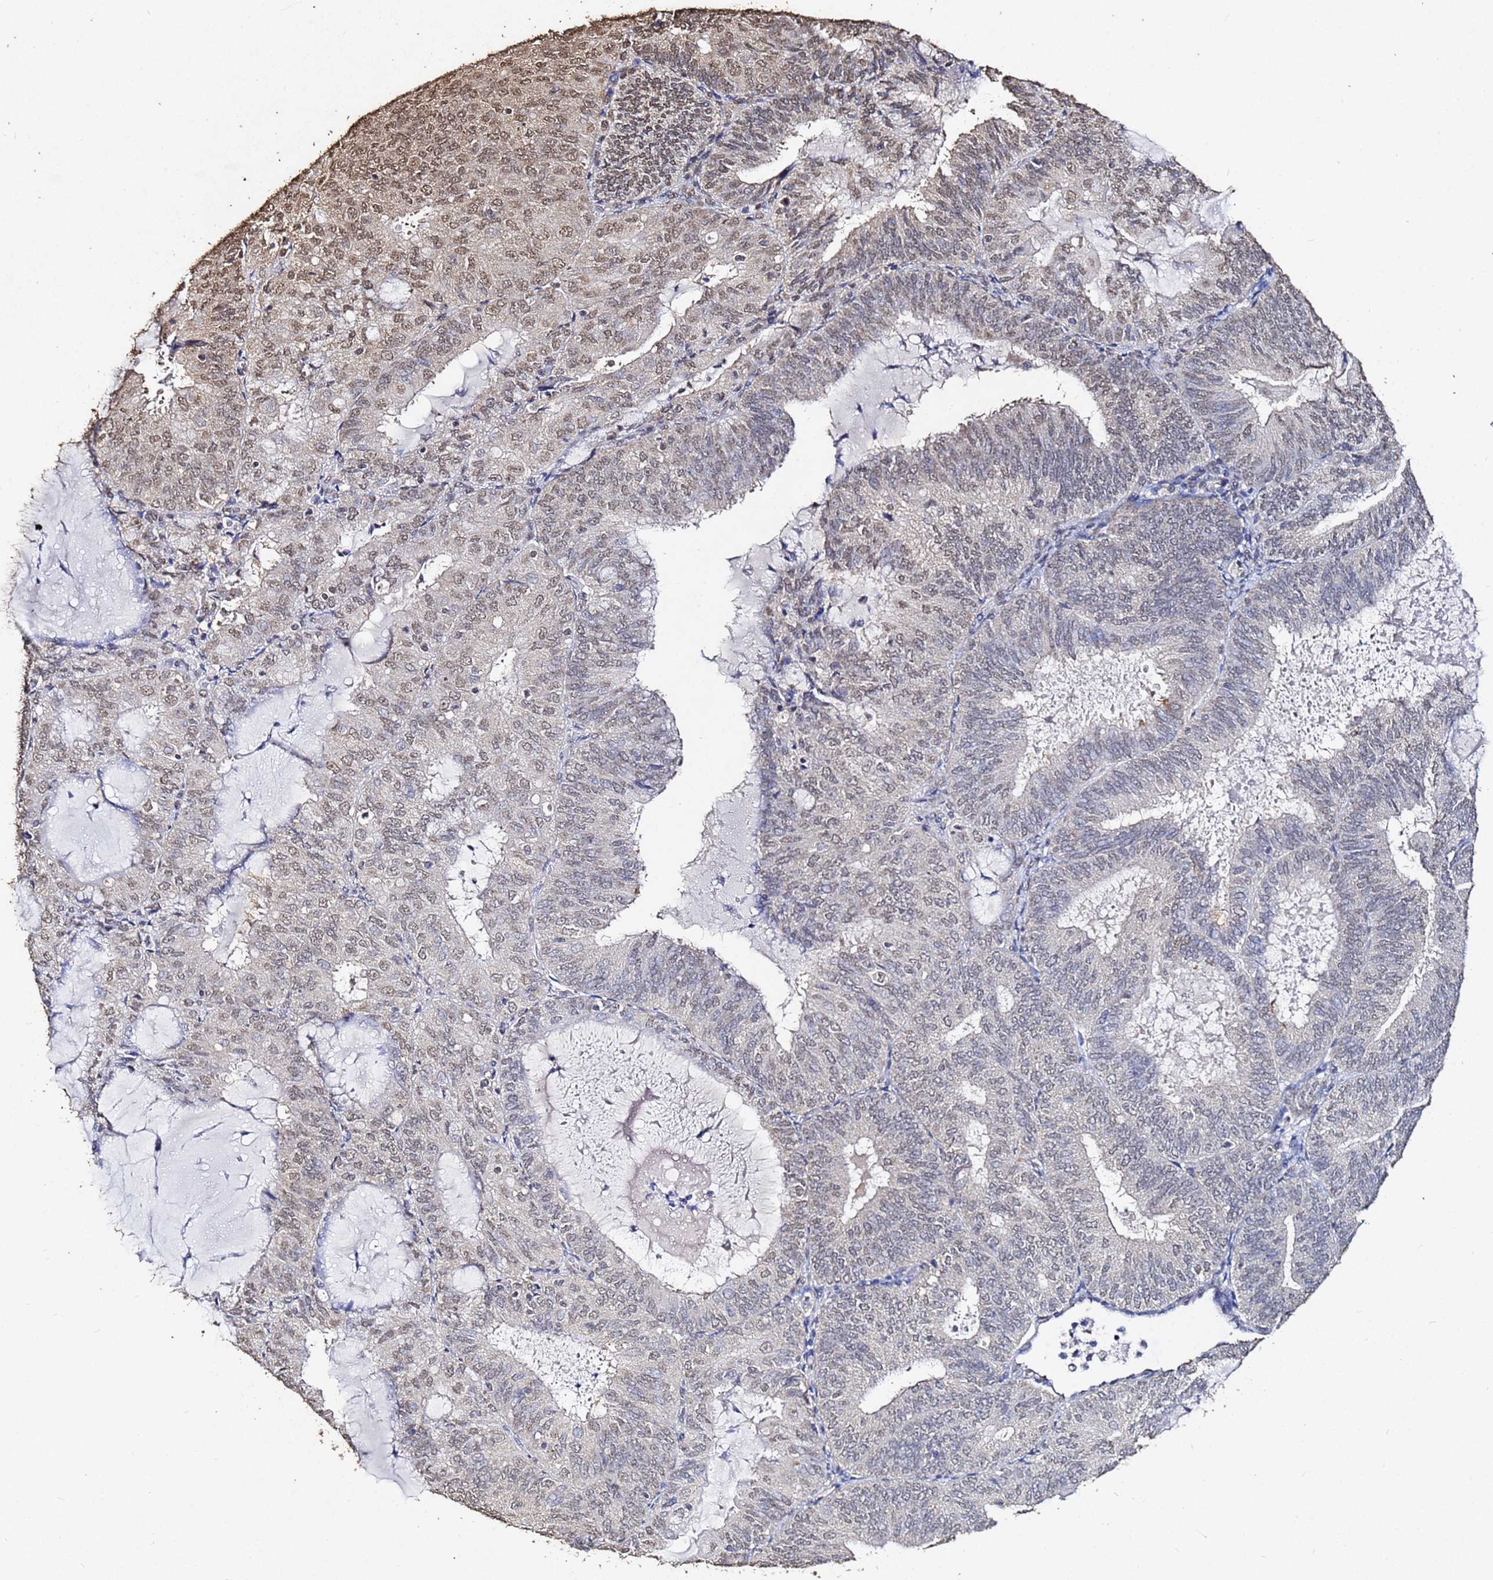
{"staining": {"intensity": "moderate", "quantity": "25%-75%", "location": "nuclear"}, "tissue": "endometrial cancer", "cell_type": "Tumor cells", "image_type": "cancer", "snomed": [{"axis": "morphology", "description": "Adenocarcinoma, NOS"}, {"axis": "topography", "description": "Endometrium"}], "caption": "Brown immunohistochemical staining in human endometrial cancer exhibits moderate nuclear expression in about 25%-75% of tumor cells.", "gene": "MYOCD", "patient": {"sex": "female", "age": 81}}